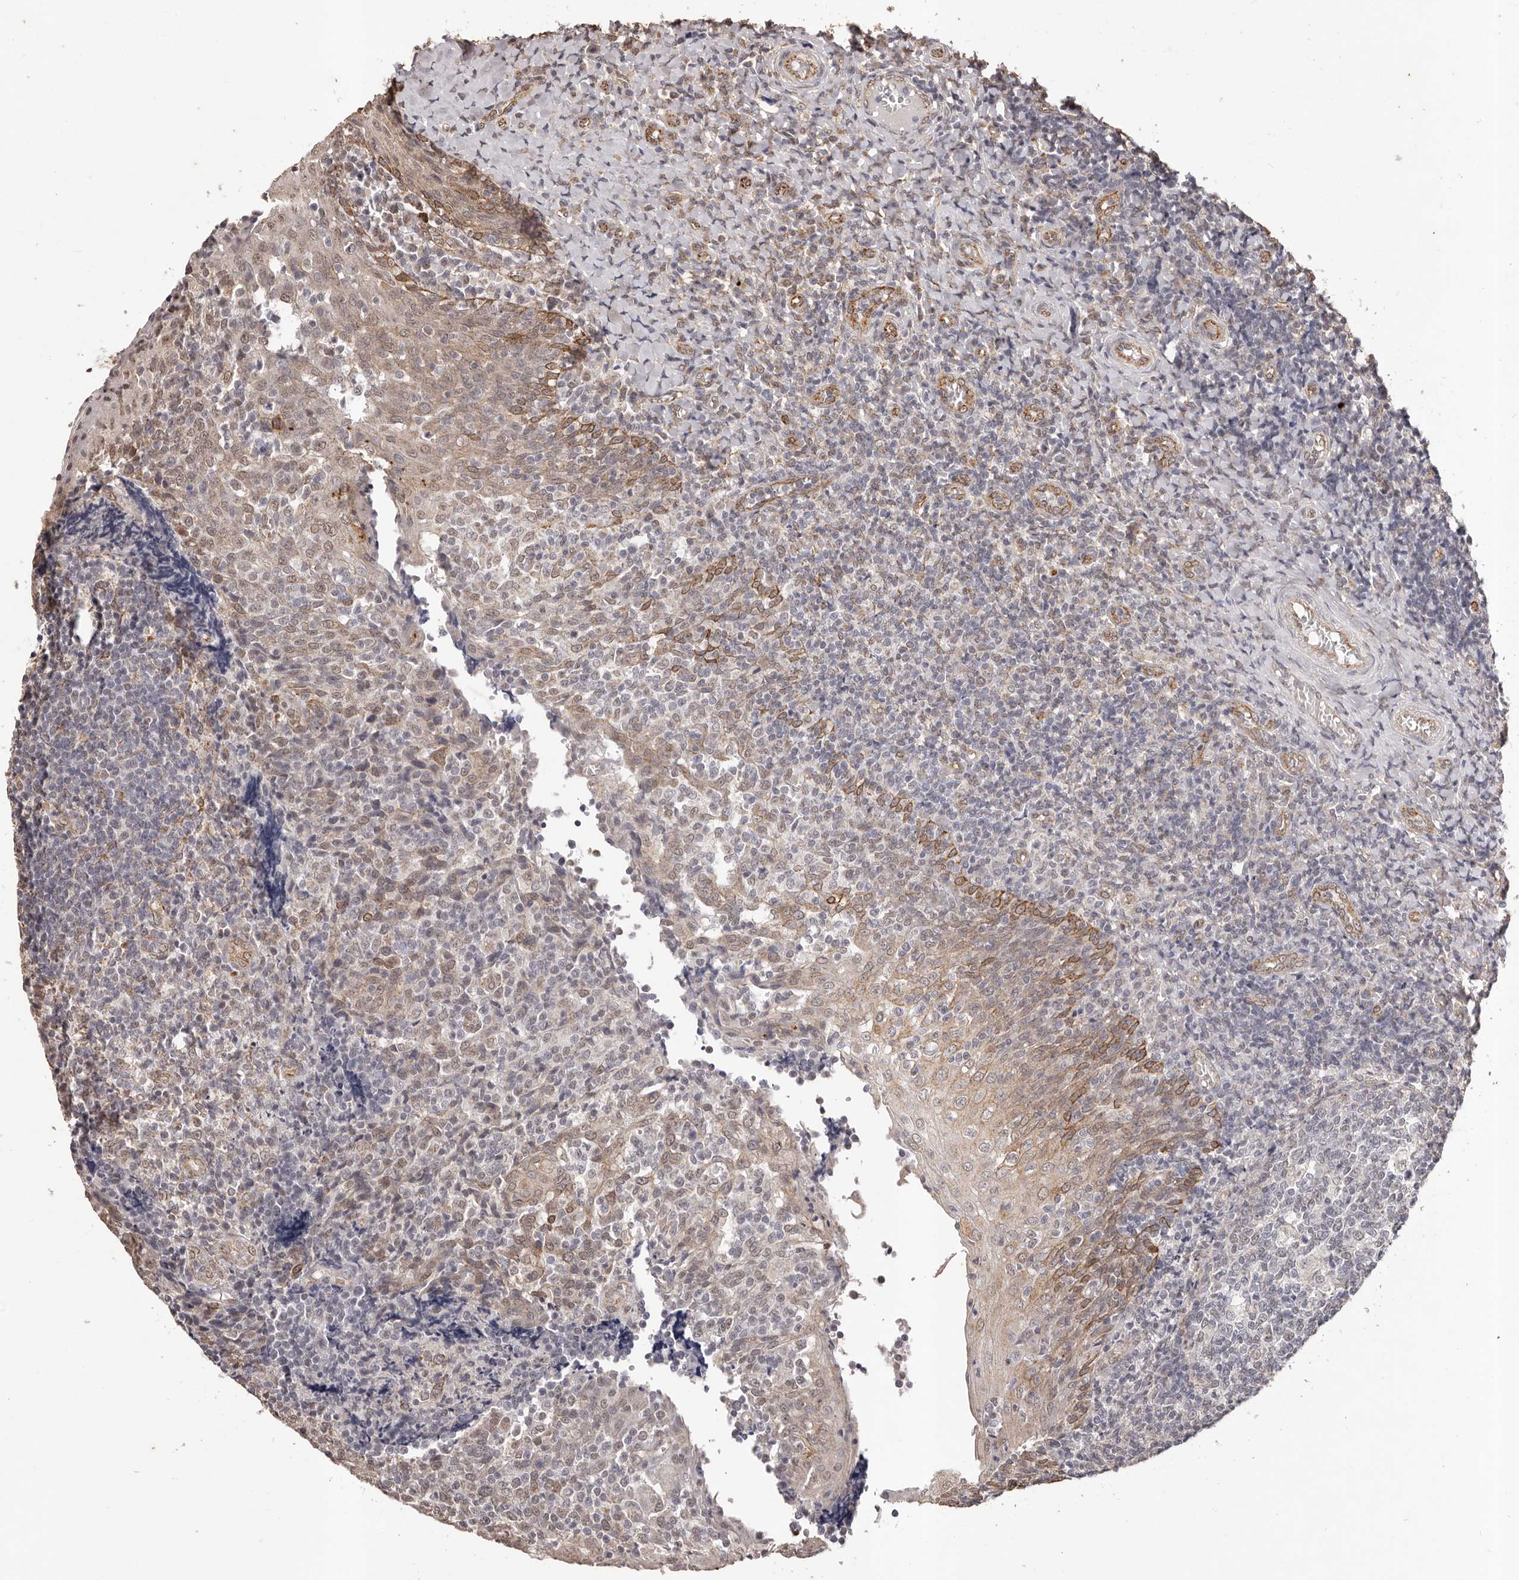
{"staining": {"intensity": "negative", "quantity": "none", "location": "none"}, "tissue": "tonsil", "cell_type": "Germinal center cells", "image_type": "normal", "snomed": [{"axis": "morphology", "description": "Normal tissue, NOS"}, {"axis": "topography", "description": "Tonsil"}], "caption": "Immunohistochemistry (IHC) image of unremarkable tonsil: human tonsil stained with DAB (3,3'-diaminobenzidine) exhibits no significant protein expression in germinal center cells.", "gene": "RPS6KA5", "patient": {"sex": "female", "age": 19}}